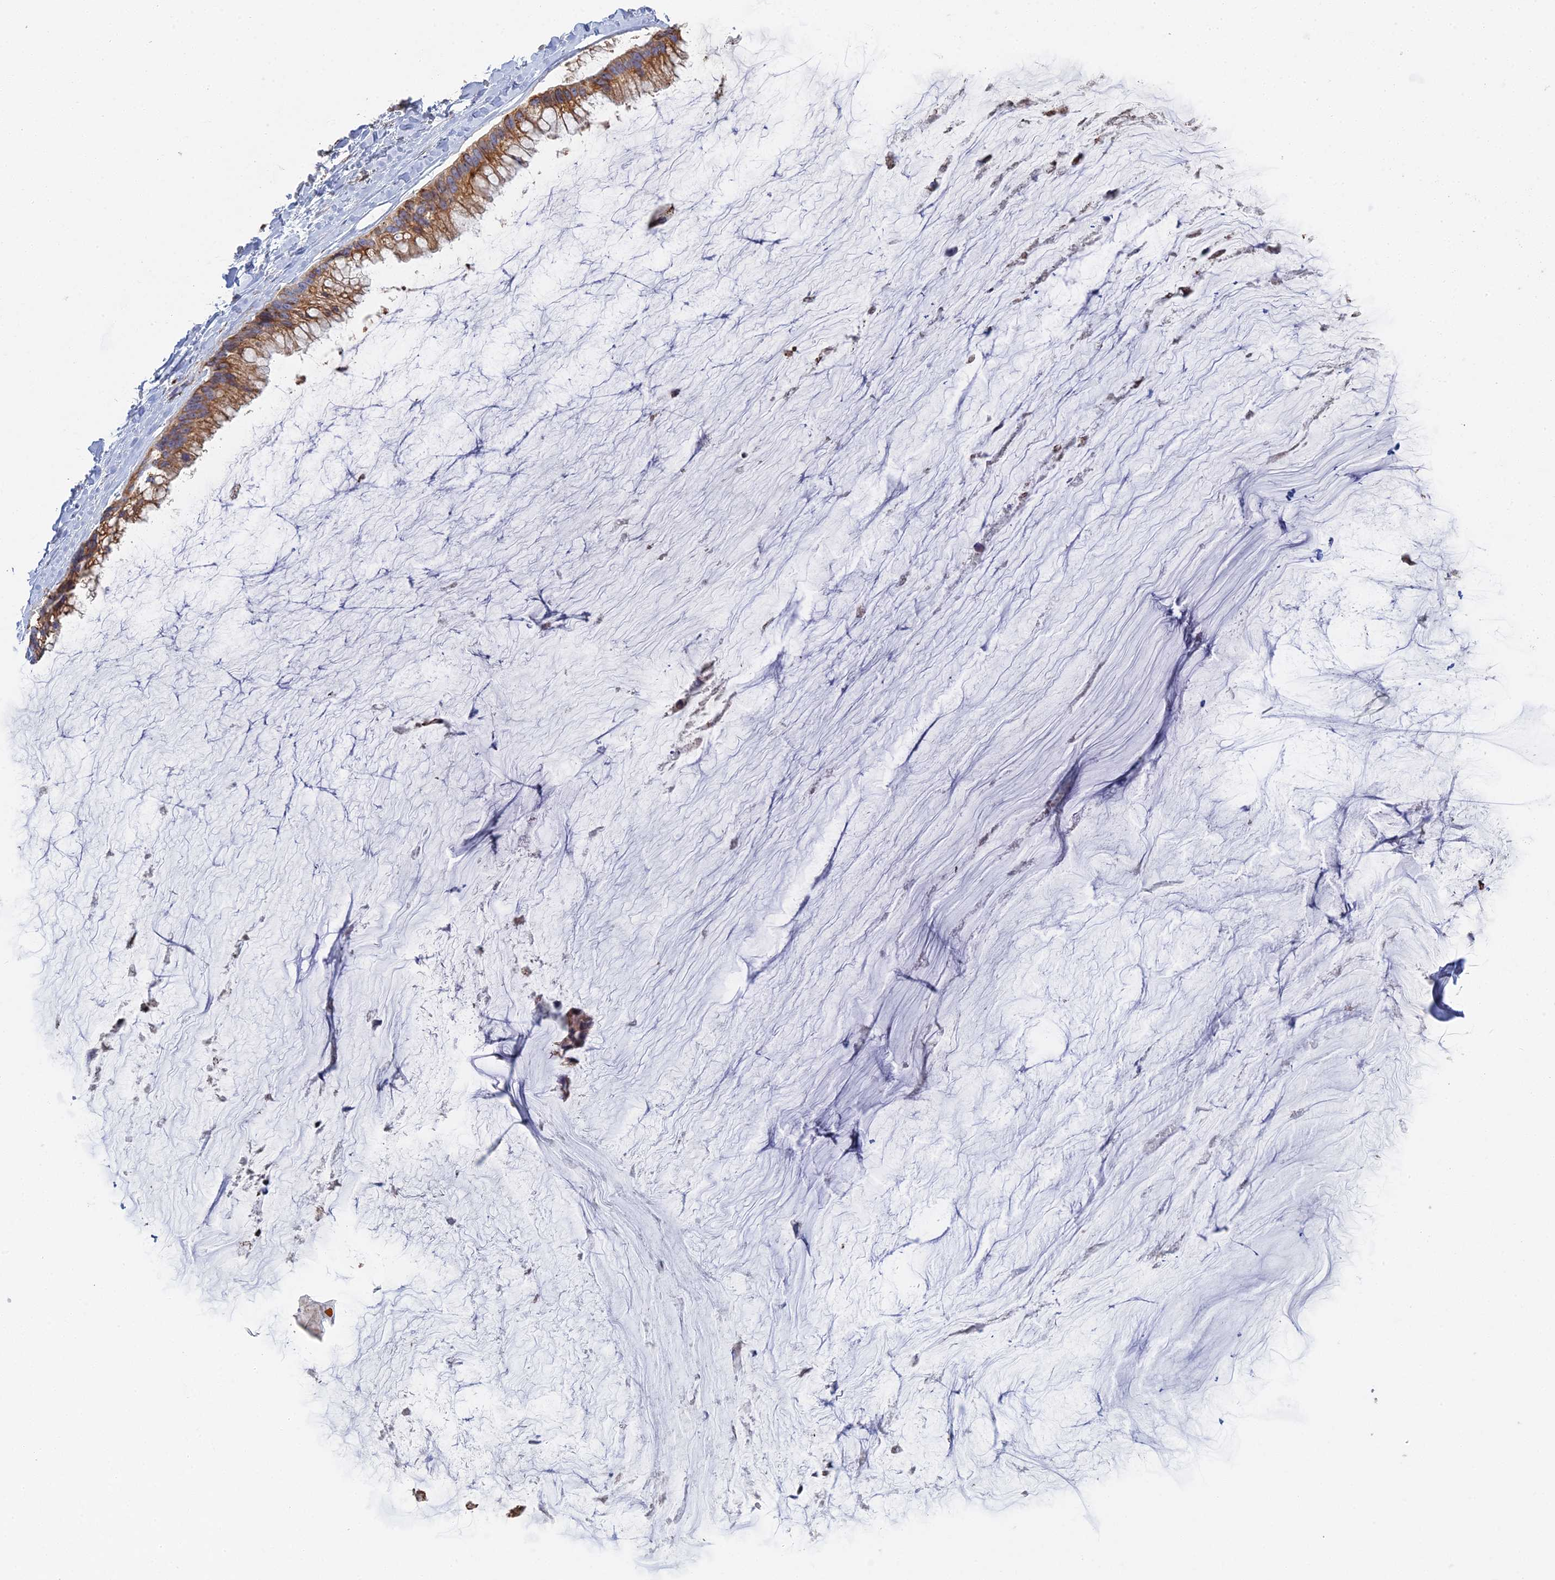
{"staining": {"intensity": "moderate", "quantity": ">75%", "location": "cytoplasmic/membranous"}, "tissue": "ovarian cancer", "cell_type": "Tumor cells", "image_type": "cancer", "snomed": [{"axis": "morphology", "description": "Cystadenocarcinoma, mucinous, NOS"}, {"axis": "topography", "description": "Ovary"}], "caption": "Tumor cells show moderate cytoplasmic/membranous staining in about >75% of cells in ovarian cancer (mucinous cystadenocarcinoma).", "gene": "TRAPPC6A", "patient": {"sex": "female", "age": 39}}